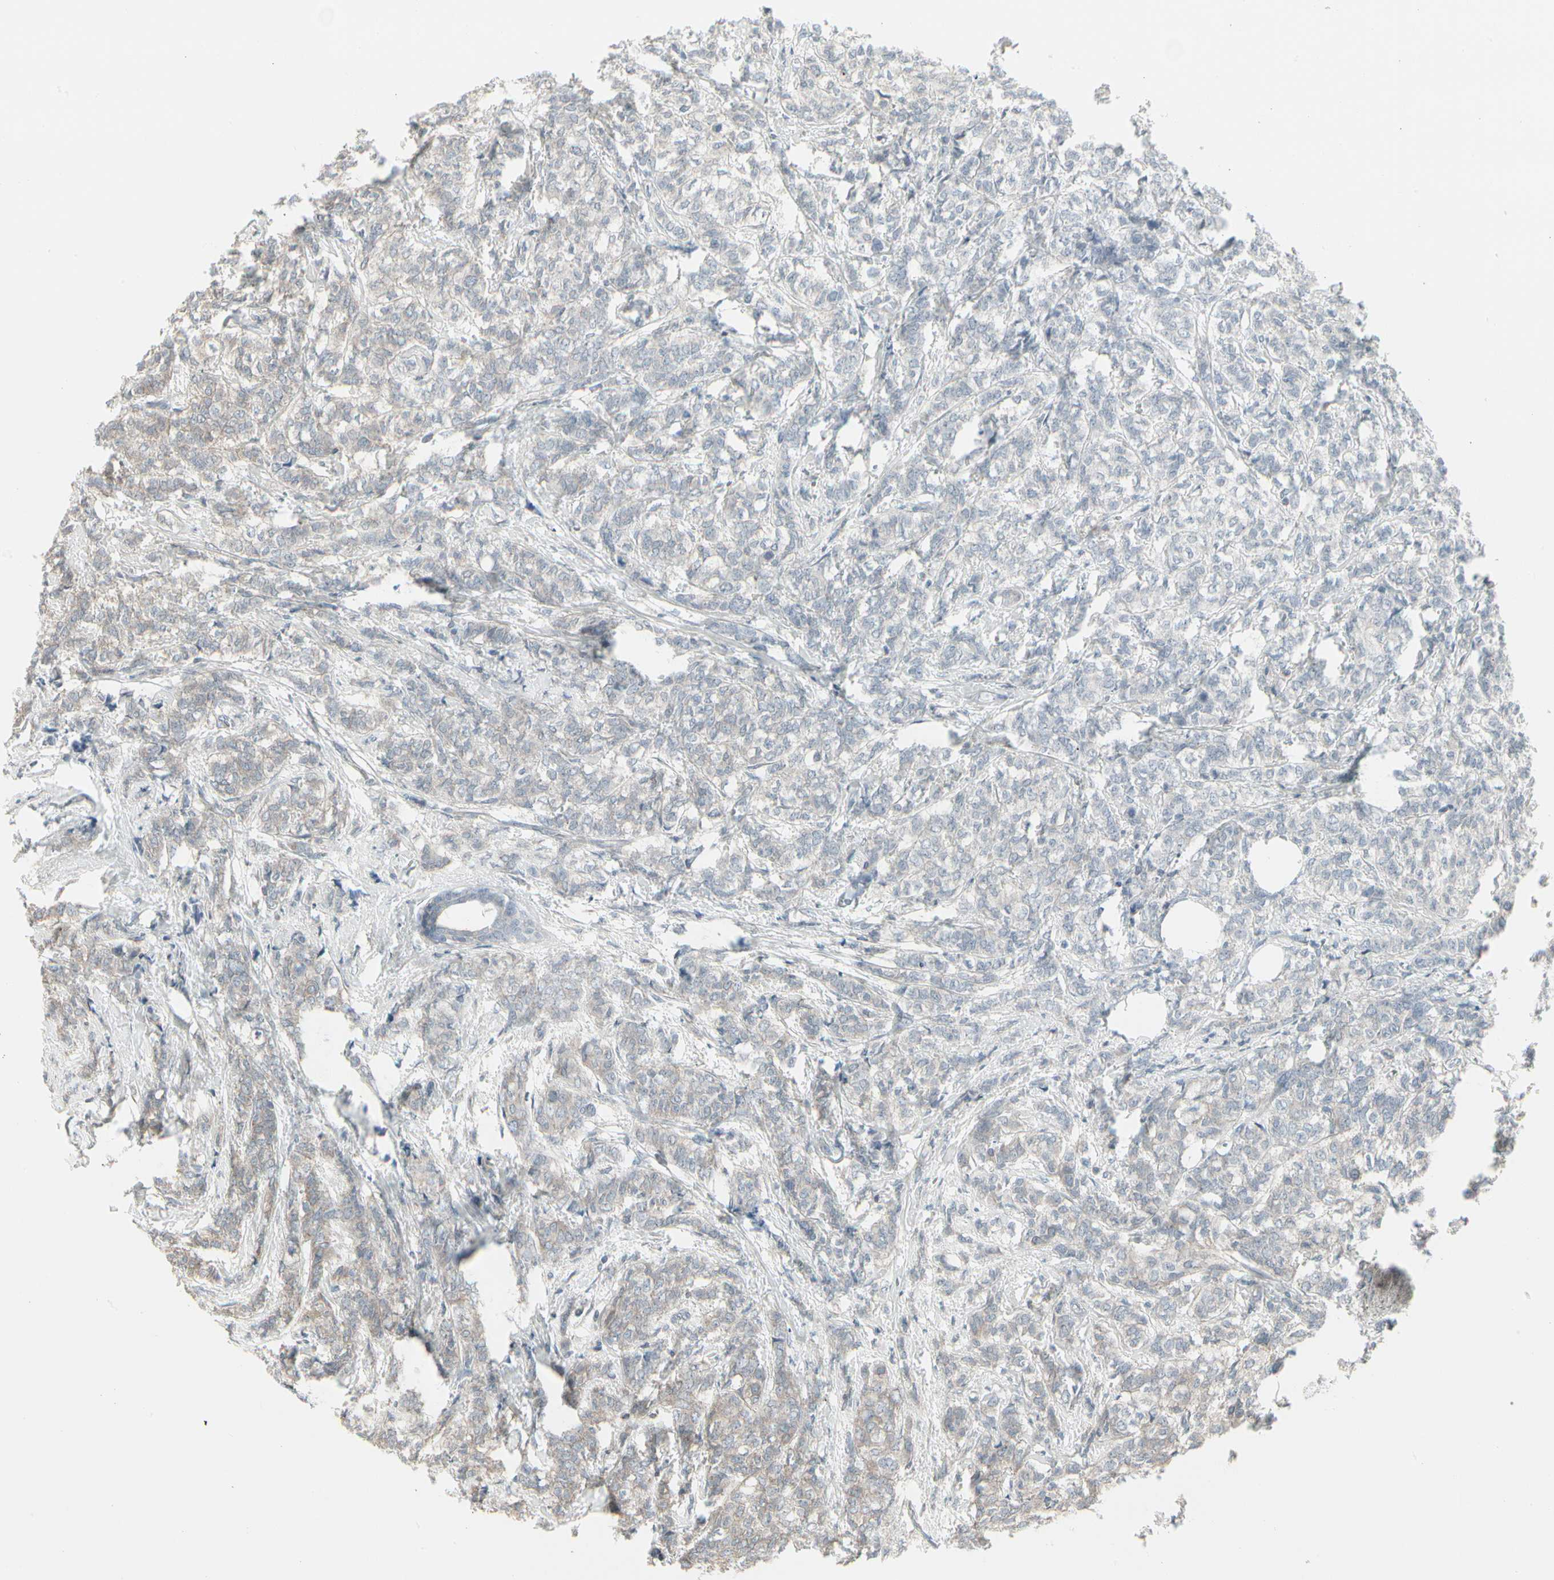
{"staining": {"intensity": "weak", "quantity": "25%-75%", "location": "cytoplasmic/membranous"}, "tissue": "breast cancer", "cell_type": "Tumor cells", "image_type": "cancer", "snomed": [{"axis": "morphology", "description": "Lobular carcinoma"}, {"axis": "topography", "description": "Breast"}], "caption": "IHC histopathology image of breast cancer stained for a protein (brown), which reveals low levels of weak cytoplasmic/membranous positivity in approximately 25%-75% of tumor cells.", "gene": "EPS15", "patient": {"sex": "female", "age": 60}}